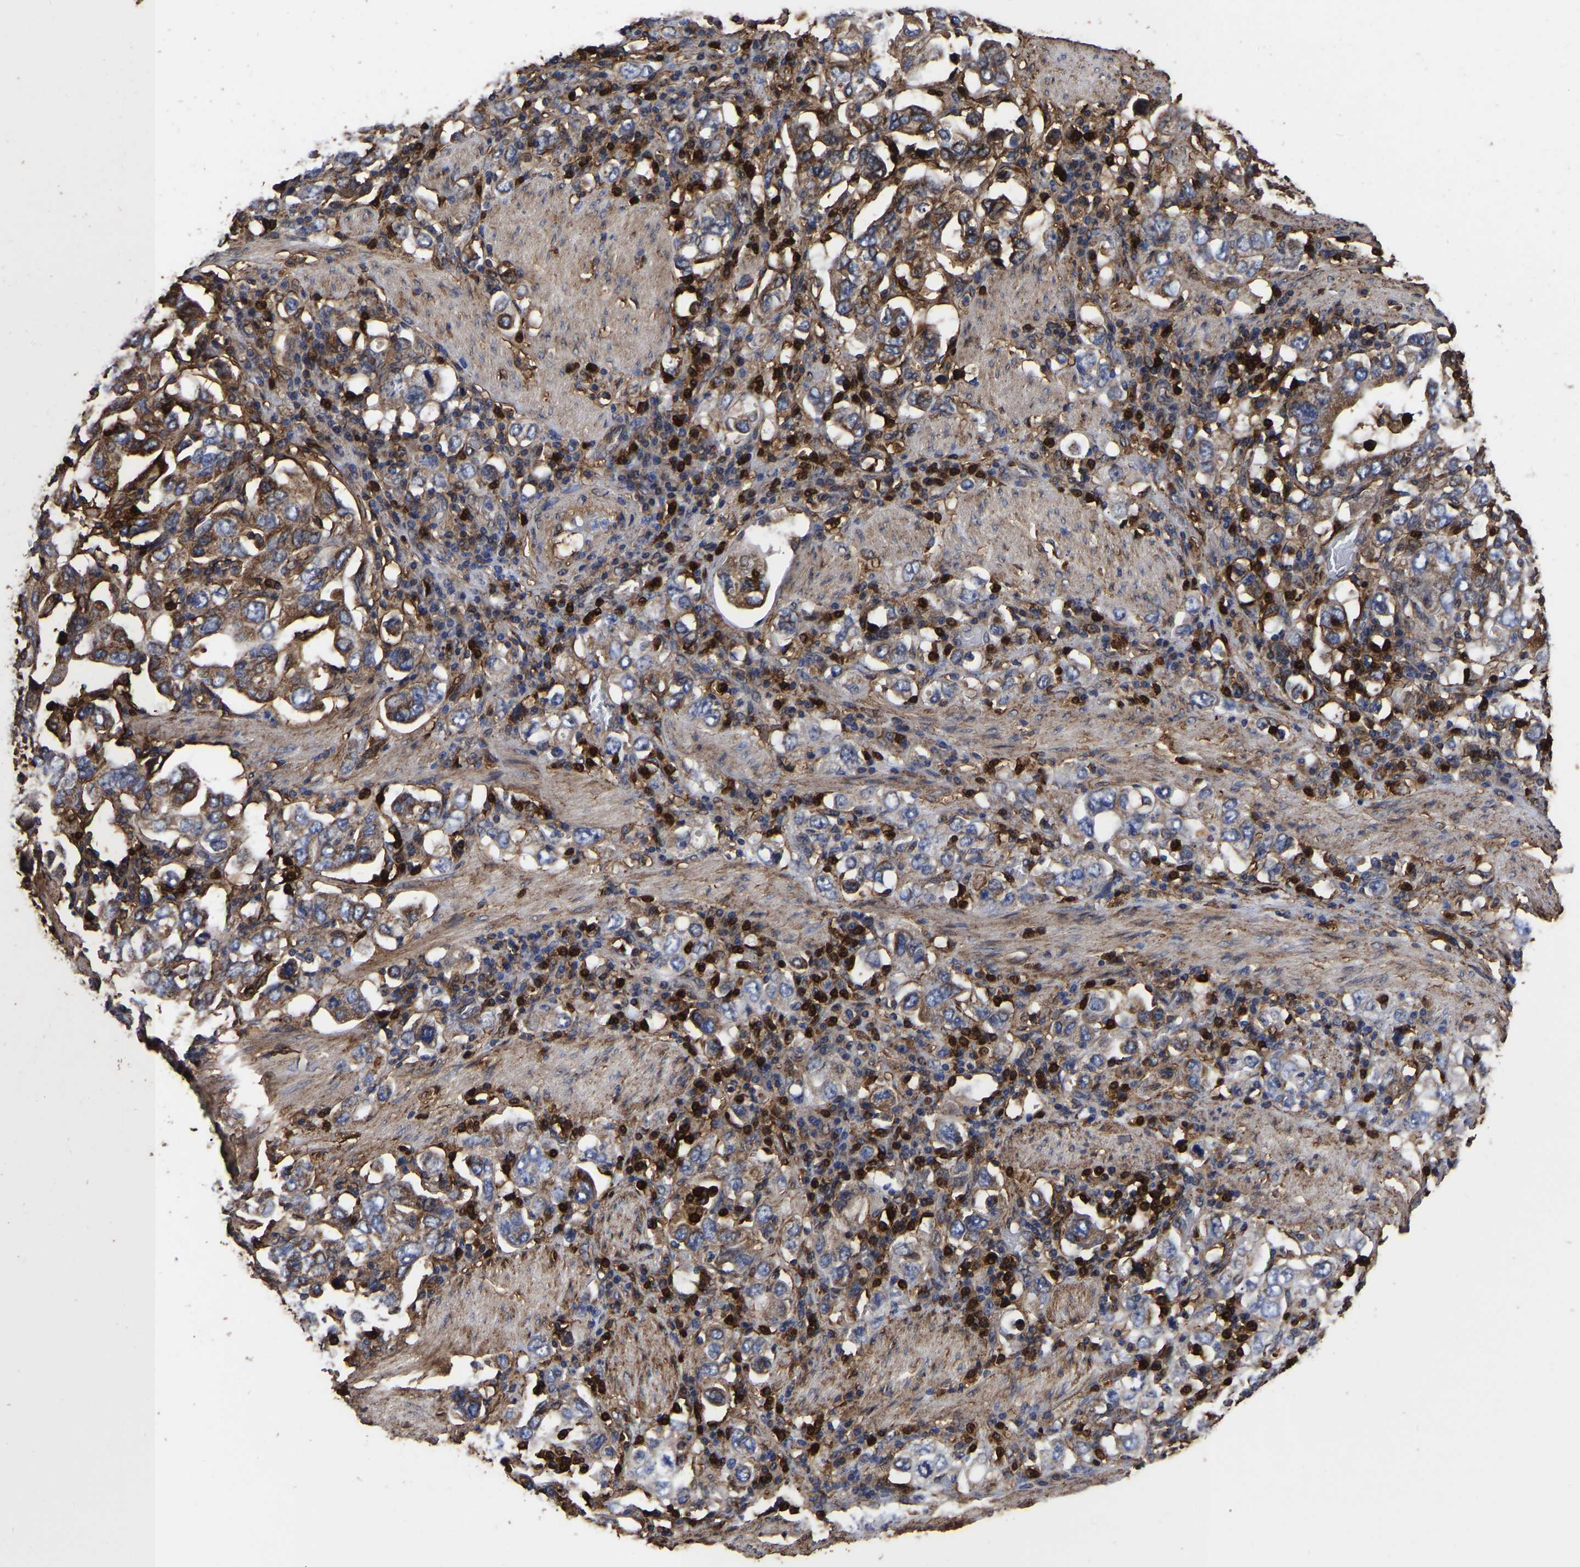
{"staining": {"intensity": "negative", "quantity": "none", "location": "none"}, "tissue": "stomach cancer", "cell_type": "Tumor cells", "image_type": "cancer", "snomed": [{"axis": "morphology", "description": "Adenocarcinoma, NOS"}, {"axis": "topography", "description": "Stomach, upper"}], "caption": "A photomicrograph of stomach cancer (adenocarcinoma) stained for a protein exhibits no brown staining in tumor cells.", "gene": "LIF", "patient": {"sex": "male", "age": 62}}